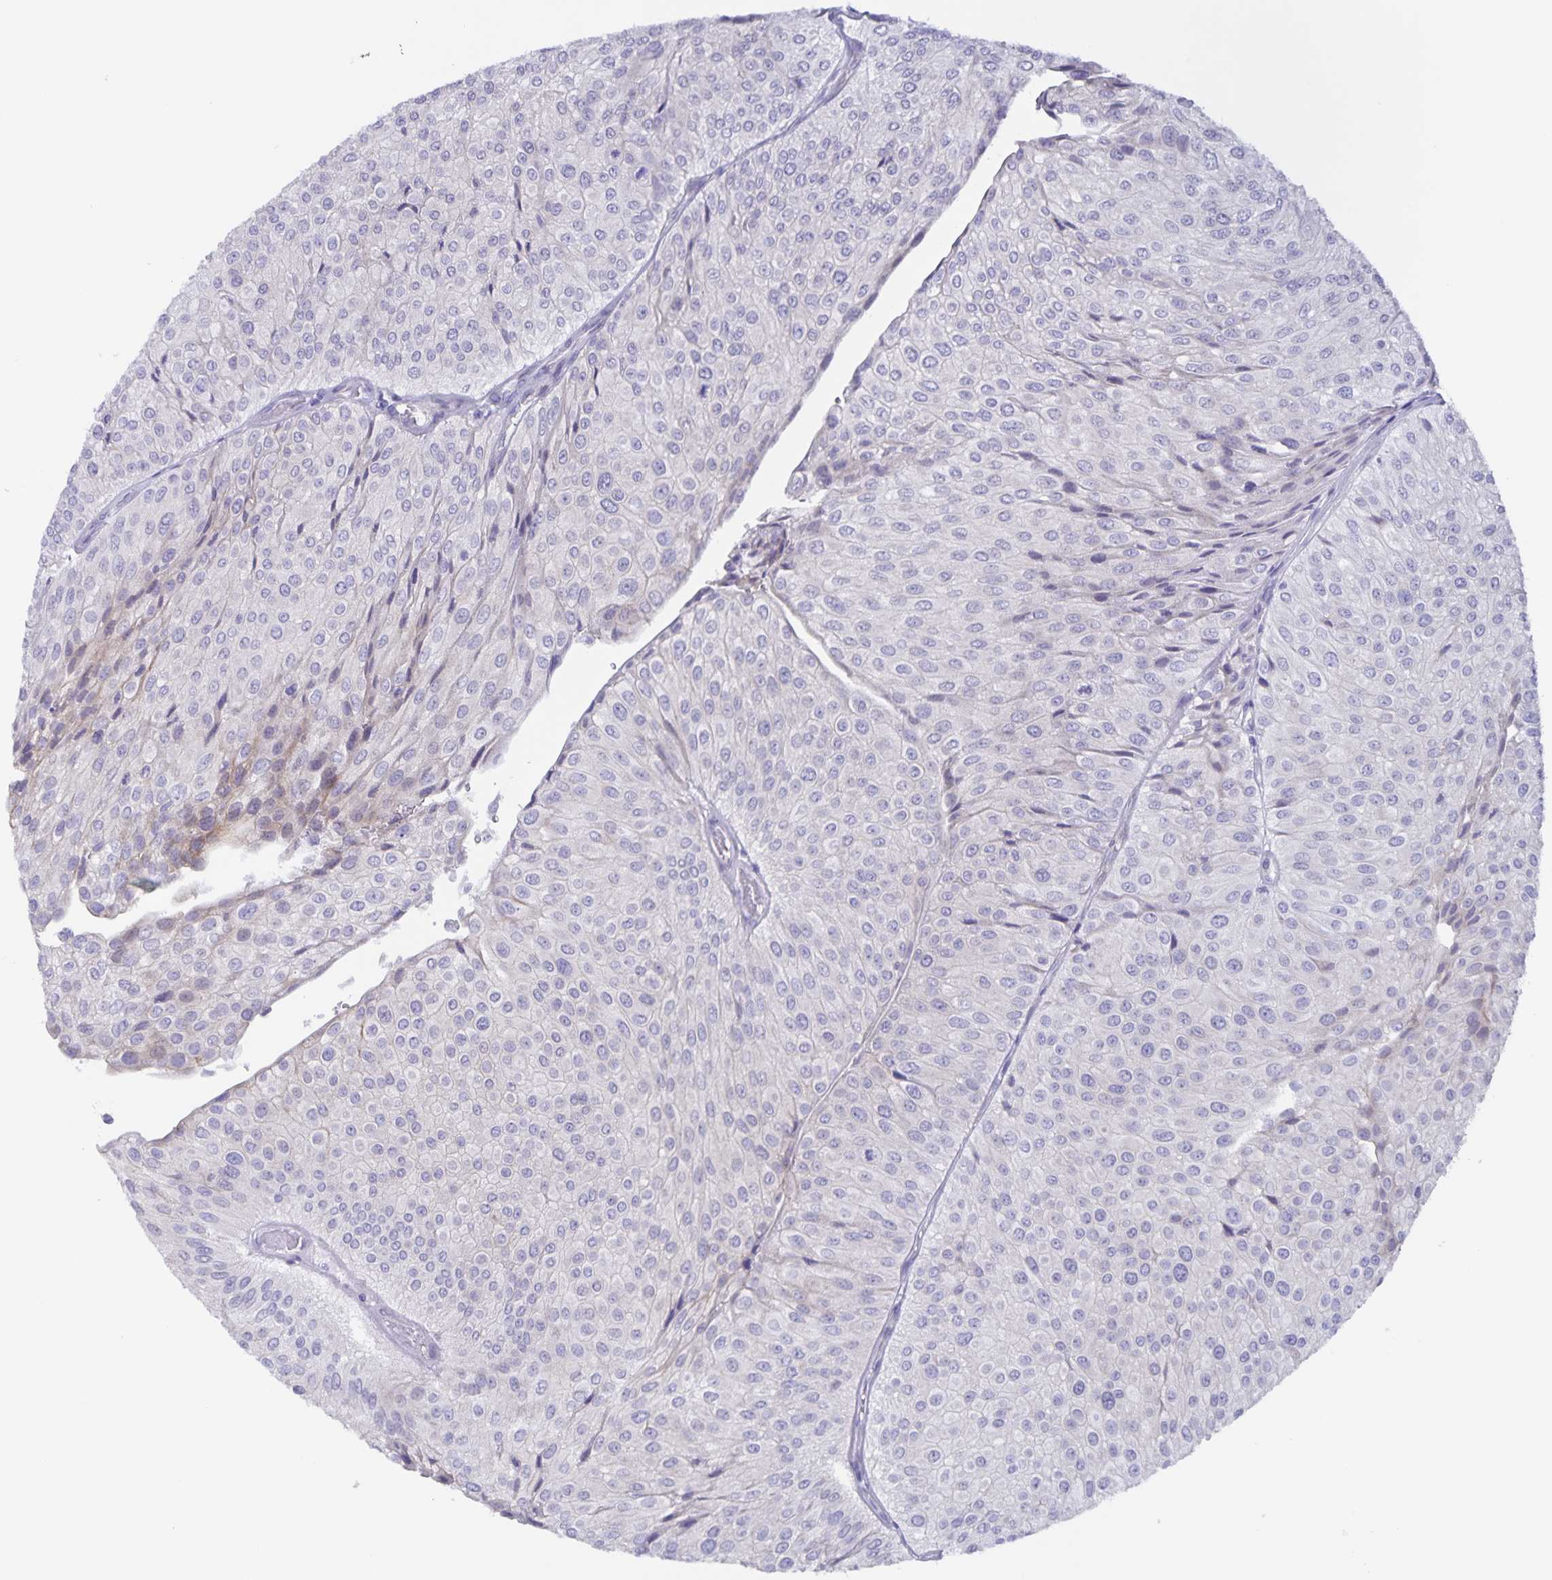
{"staining": {"intensity": "negative", "quantity": "none", "location": "none"}, "tissue": "urothelial cancer", "cell_type": "Tumor cells", "image_type": "cancer", "snomed": [{"axis": "morphology", "description": "Urothelial carcinoma, NOS"}, {"axis": "topography", "description": "Urinary bladder"}], "caption": "This is an immunohistochemistry (IHC) histopathology image of human urothelial cancer. There is no expression in tumor cells.", "gene": "AQP4", "patient": {"sex": "male", "age": 67}}